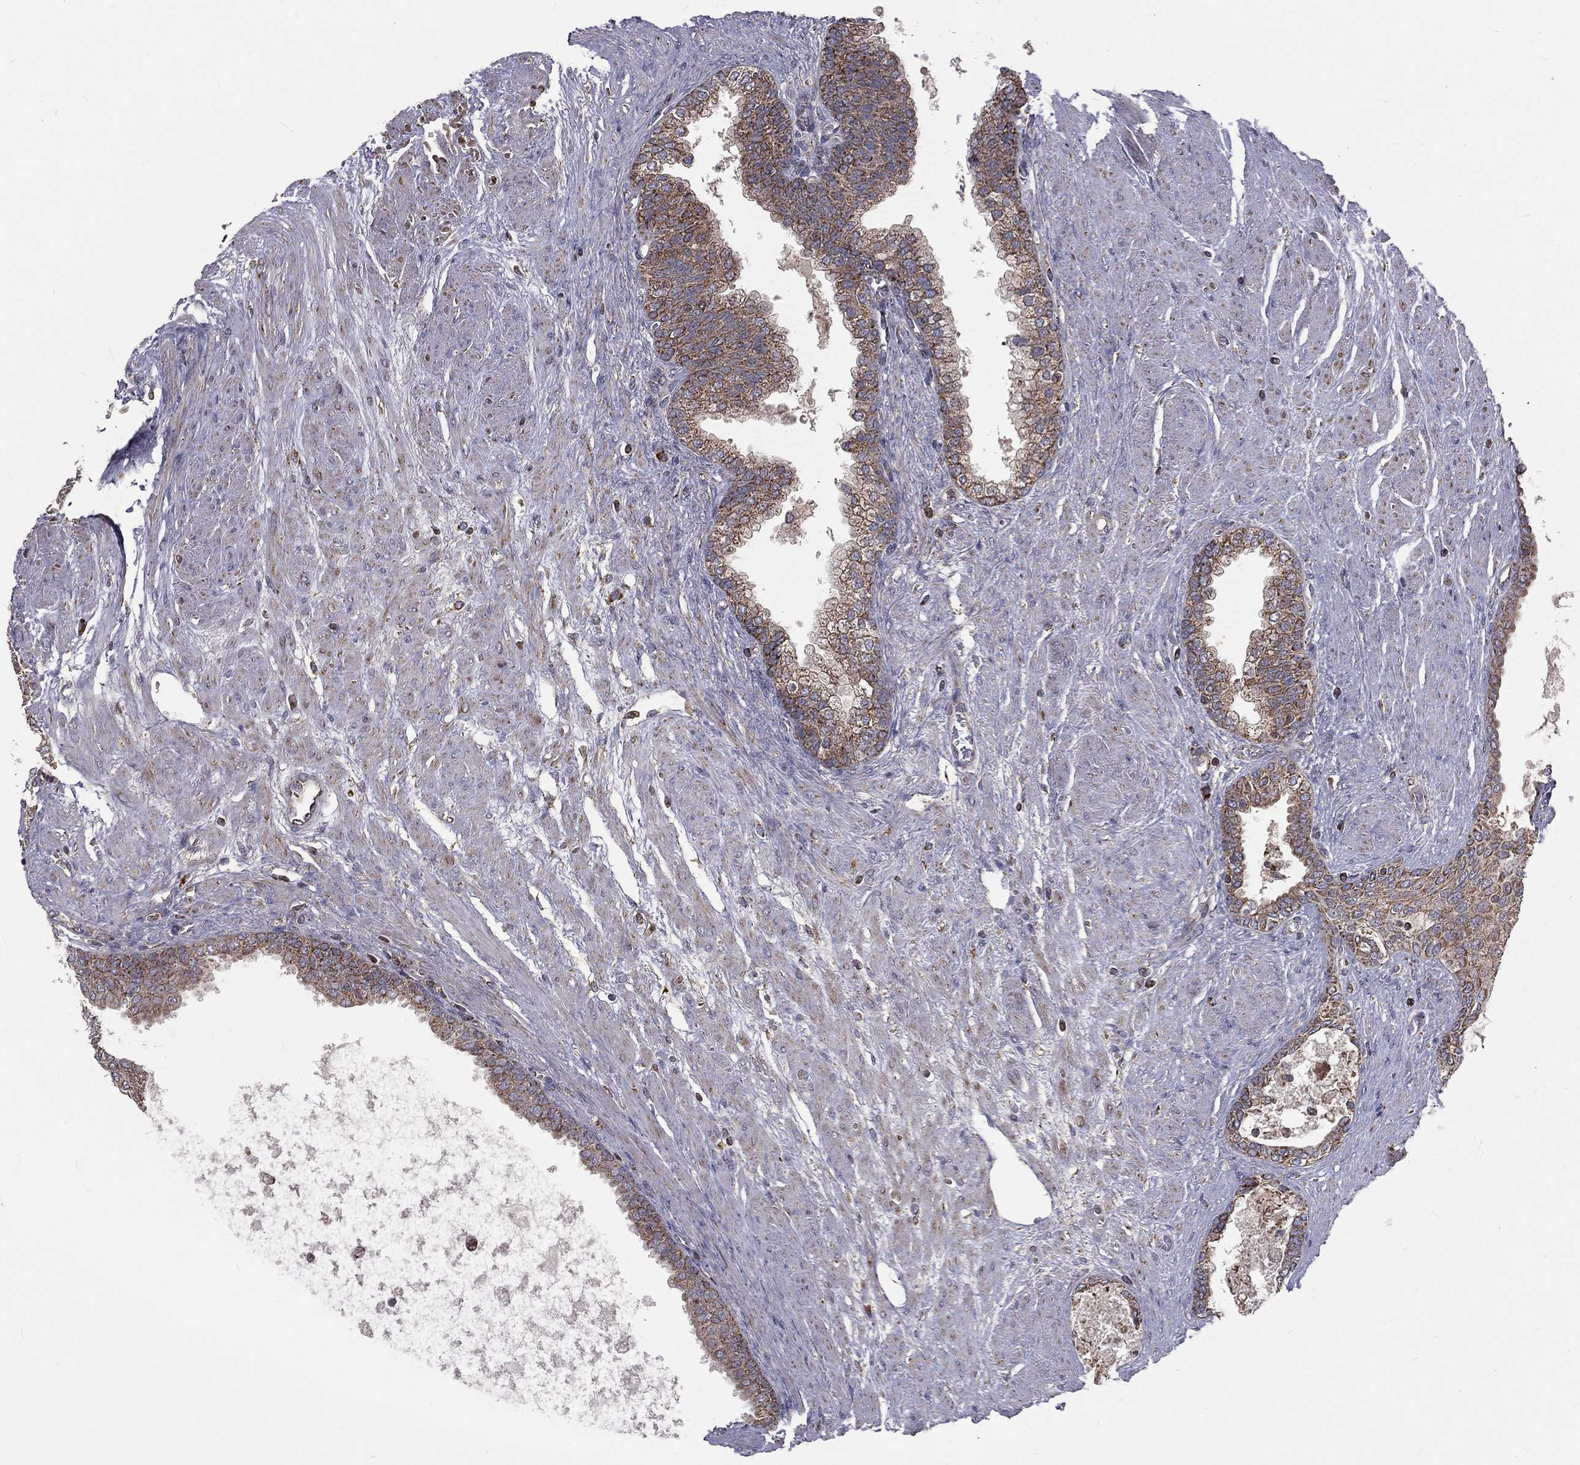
{"staining": {"intensity": "moderate", "quantity": ">75%", "location": "cytoplasmic/membranous"}, "tissue": "prostate cancer", "cell_type": "Tumor cells", "image_type": "cancer", "snomed": [{"axis": "morphology", "description": "Adenocarcinoma, NOS"}, {"axis": "topography", "description": "Prostate and seminal vesicle, NOS"}, {"axis": "topography", "description": "Prostate"}], "caption": "Immunohistochemistry (IHC) (DAB) staining of prostate adenocarcinoma shows moderate cytoplasmic/membranous protein staining in about >75% of tumor cells.", "gene": "GPD1", "patient": {"sex": "male", "age": 62}}